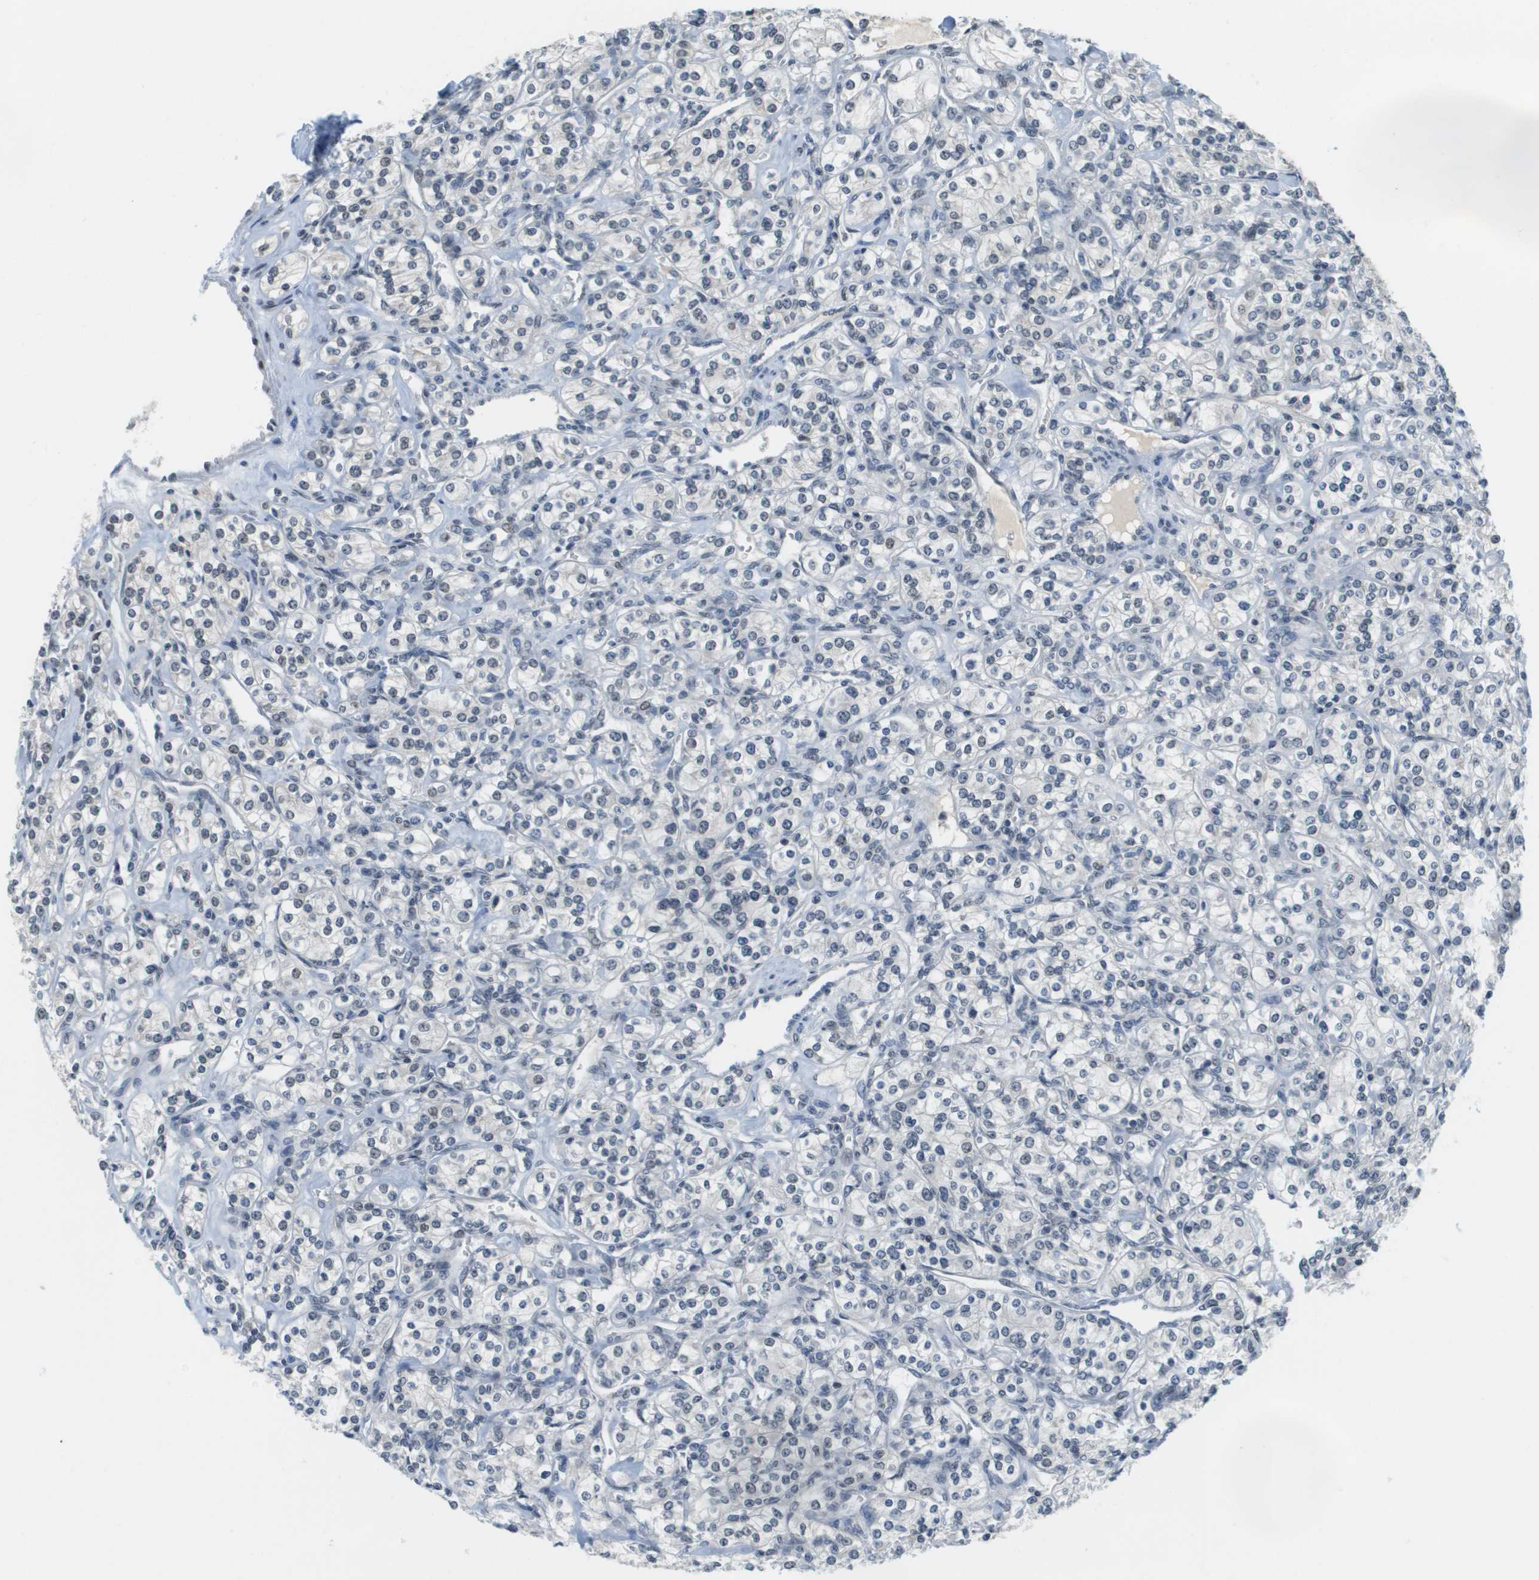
{"staining": {"intensity": "negative", "quantity": "none", "location": "none"}, "tissue": "renal cancer", "cell_type": "Tumor cells", "image_type": "cancer", "snomed": [{"axis": "morphology", "description": "Adenocarcinoma, NOS"}, {"axis": "topography", "description": "Kidney"}], "caption": "DAB immunohistochemical staining of adenocarcinoma (renal) displays no significant positivity in tumor cells. (Immunohistochemistry, brightfield microscopy, high magnification).", "gene": "CBX5", "patient": {"sex": "male", "age": 77}}